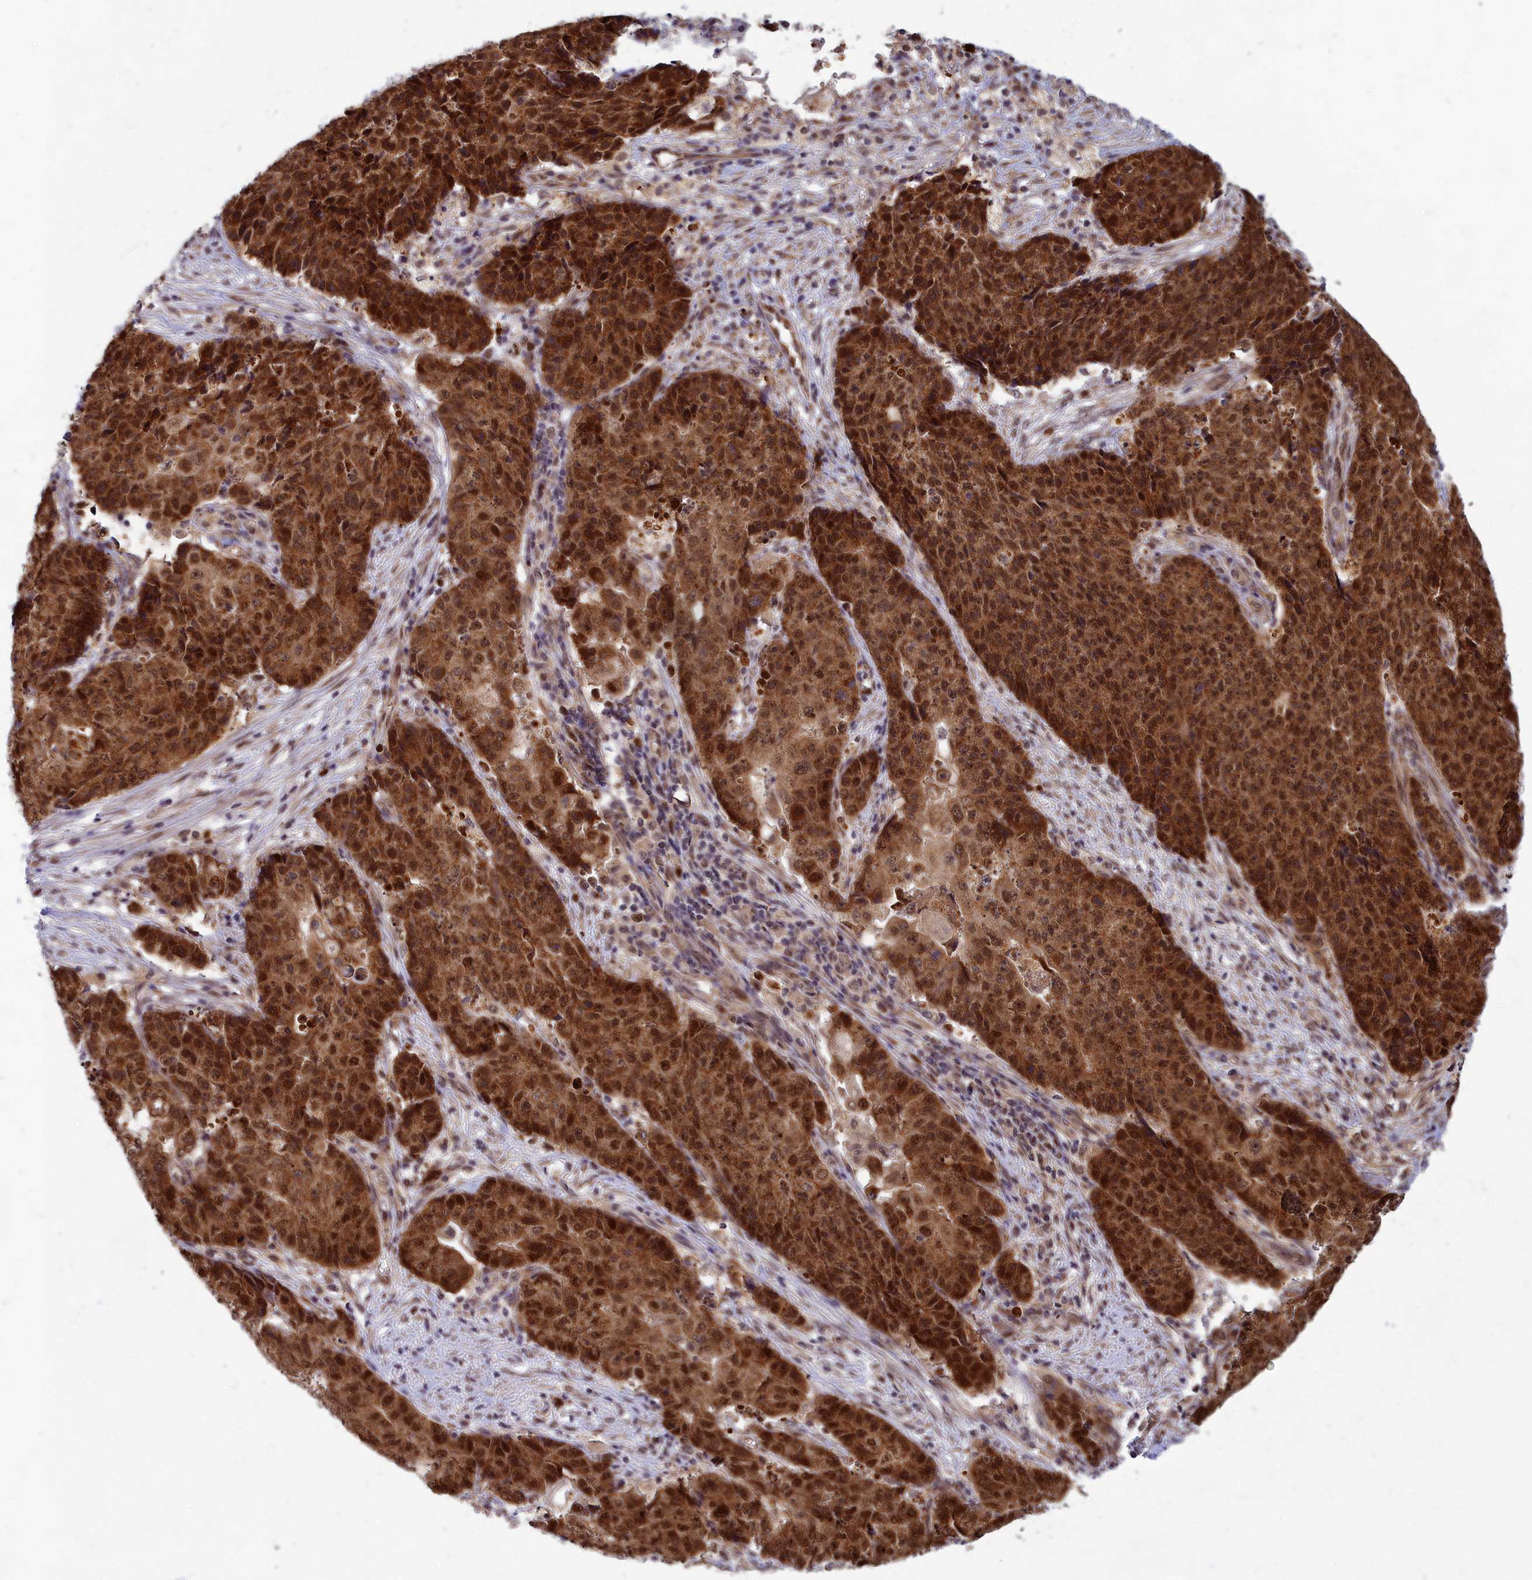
{"staining": {"intensity": "strong", "quantity": ">75%", "location": "cytoplasmic/membranous,nuclear"}, "tissue": "ovarian cancer", "cell_type": "Tumor cells", "image_type": "cancer", "snomed": [{"axis": "morphology", "description": "Carcinoma, endometroid"}, {"axis": "topography", "description": "Ovary"}], "caption": "A high-resolution histopathology image shows immunohistochemistry (IHC) staining of ovarian cancer (endometroid carcinoma), which exhibits strong cytoplasmic/membranous and nuclear expression in approximately >75% of tumor cells. The staining was performed using DAB, with brown indicating positive protein expression. Nuclei are stained blue with hematoxylin.", "gene": "EARS2", "patient": {"sex": "female", "age": 42}}